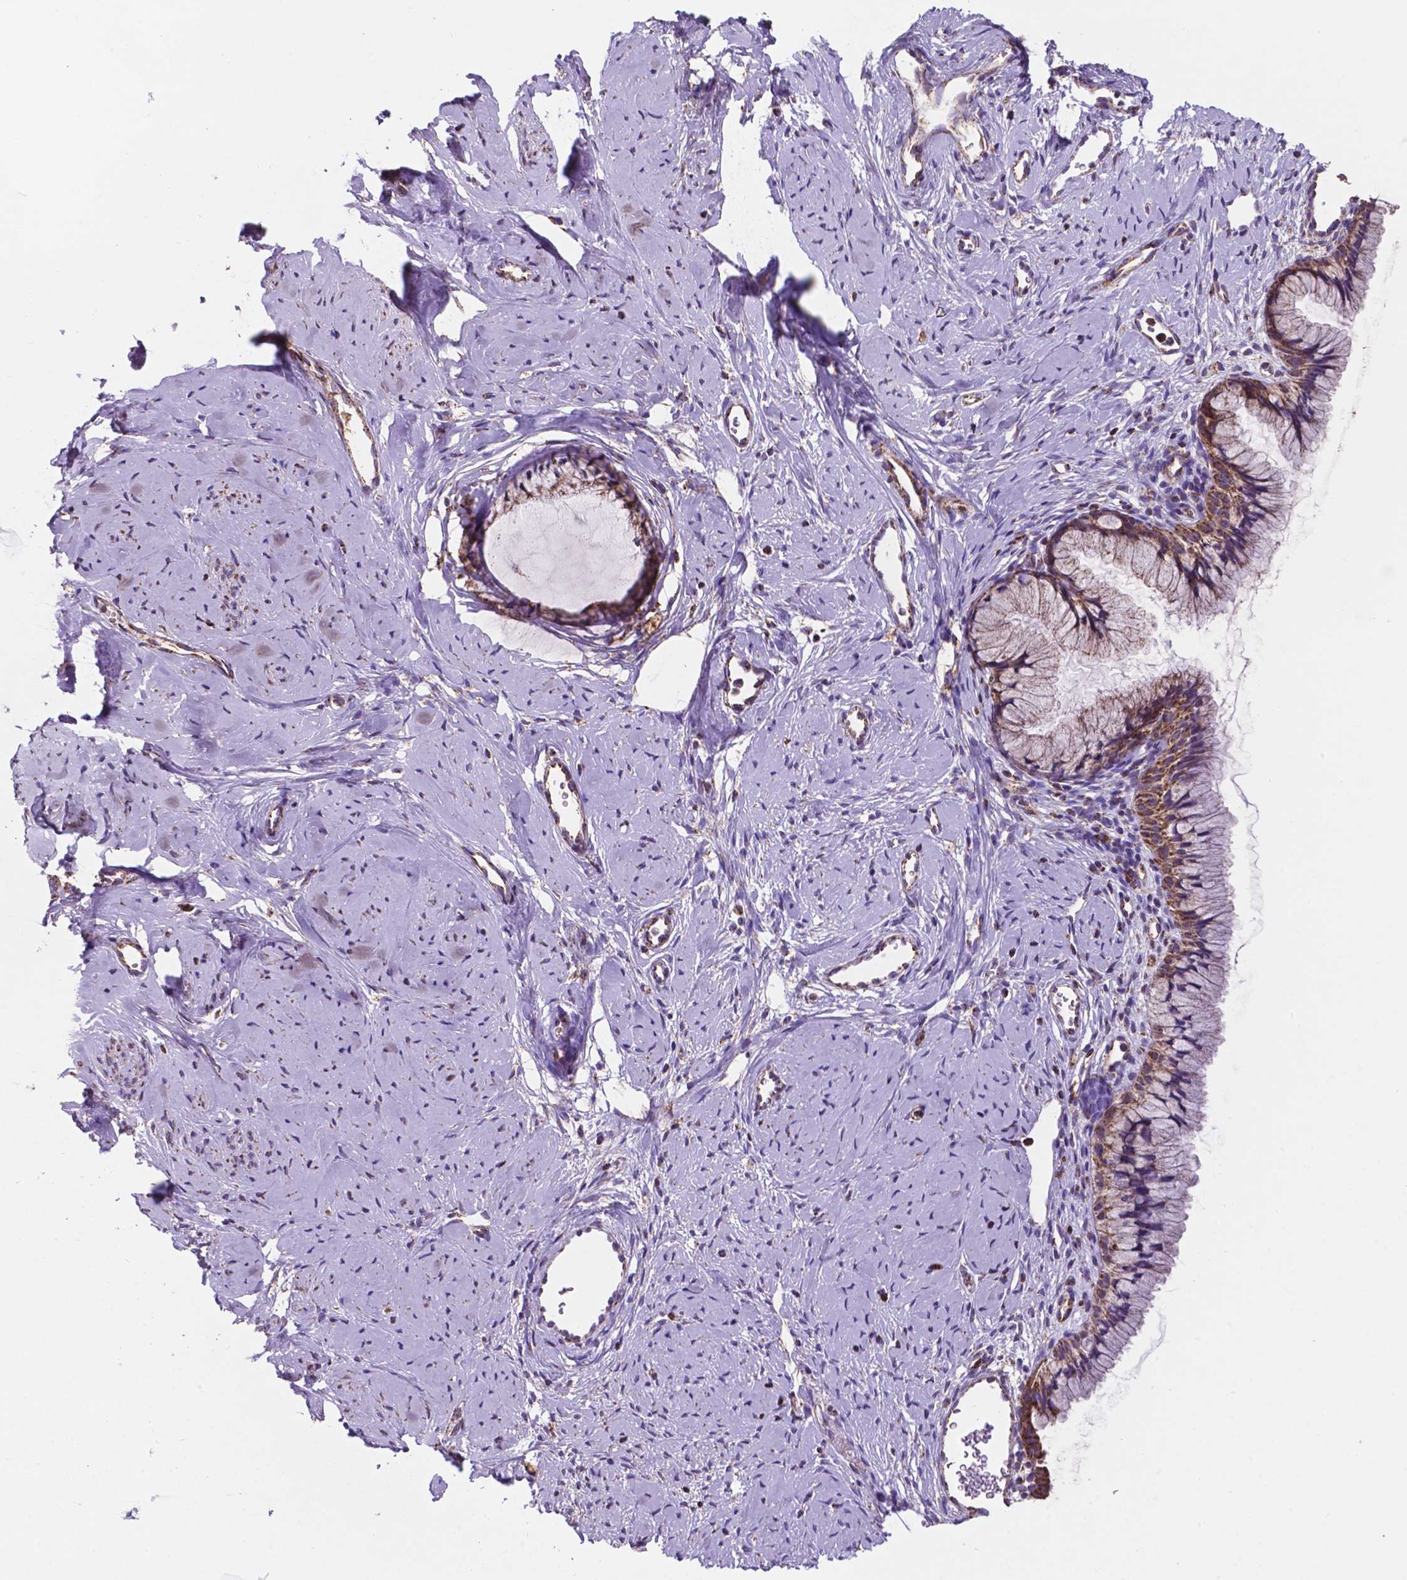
{"staining": {"intensity": "strong", "quantity": ">75%", "location": "cytoplasmic/membranous"}, "tissue": "cervix", "cell_type": "Glandular cells", "image_type": "normal", "snomed": [{"axis": "morphology", "description": "Normal tissue, NOS"}, {"axis": "topography", "description": "Cervix"}], "caption": "Immunohistochemistry (IHC) of unremarkable human cervix shows high levels of strong cytoplasmic/membranous staining in approximately >75% of glandular cells.", "gene": "HSPD1", "patient": {"sex": "female", "age": 40}}